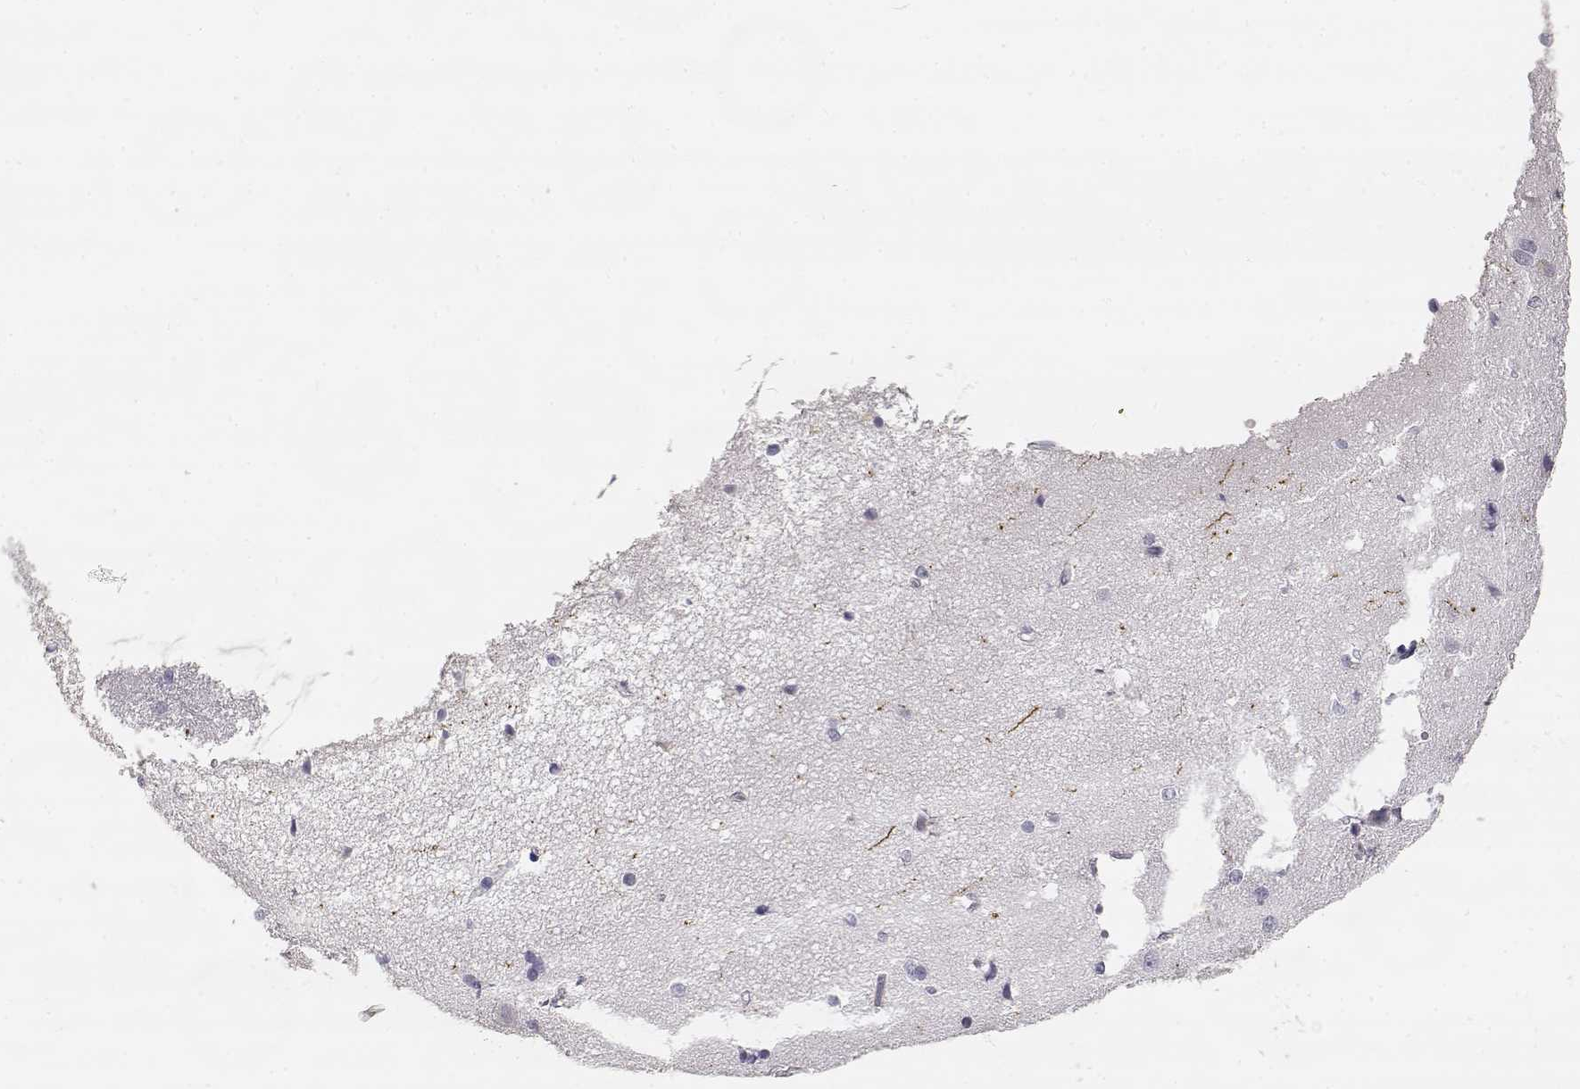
{"staining": {"intensity": "negative", "quantity": "none", "location": "none"}, "tissue": "cerebral cortex", "cell_type": "Endothelial cells", "image_type": "normal", "snomed": [{"axis": "morphology", "description": "Normal tissue, NOS"}, {"axis": "topography", "description": "Cerebral cortex"}], "caption": "Cerebral cortex was stained to show a protein in brown. There is no significant staining in endothelial cells.", "gene": "TPH2", "patient": {"sex": "male", "age": 37}}